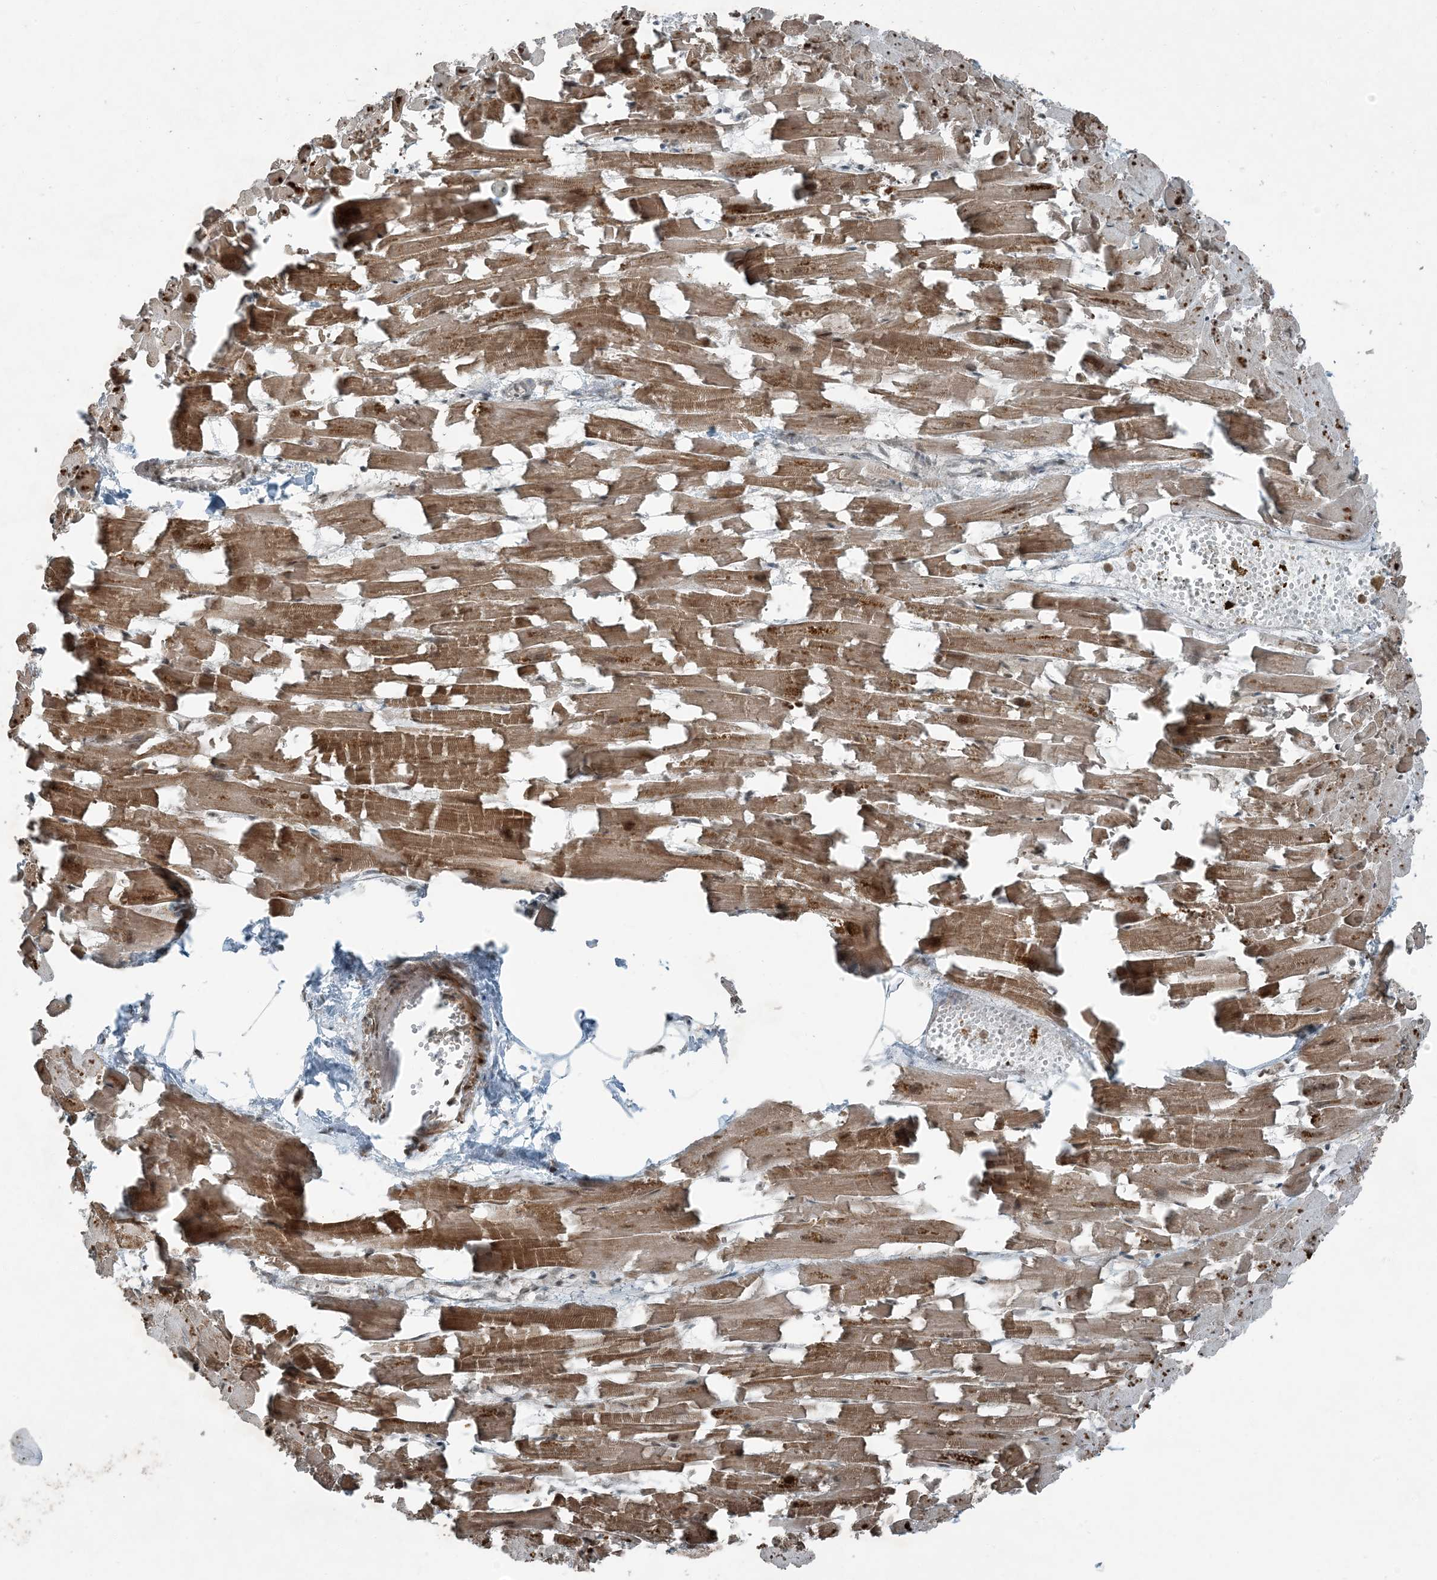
{"staining": {"intensity": "moderate", "quantity": ">75%", "location": "cytoplasmic/membranous,nuclear"}, "tissue": "heart muscle", "cell_type": "Cardiomyocytes", "image_type": "normal", "snomed": [{"axis": "morphology", "description": "Normal tissue, NOS"}, {"axis": "topography", "description": "Heart"}], "caption": "Immunohistochemistry (IHC) photomicrograph of benign heart muscle stained for a protein (brown), which exhibits medium levels of moderate cytoplasmic/membranous,nuclear staining in approximately >75% of cardiomyocytes.", "gene": "TRAPPC12", "patient": {"sex": "female", "age": 64}}